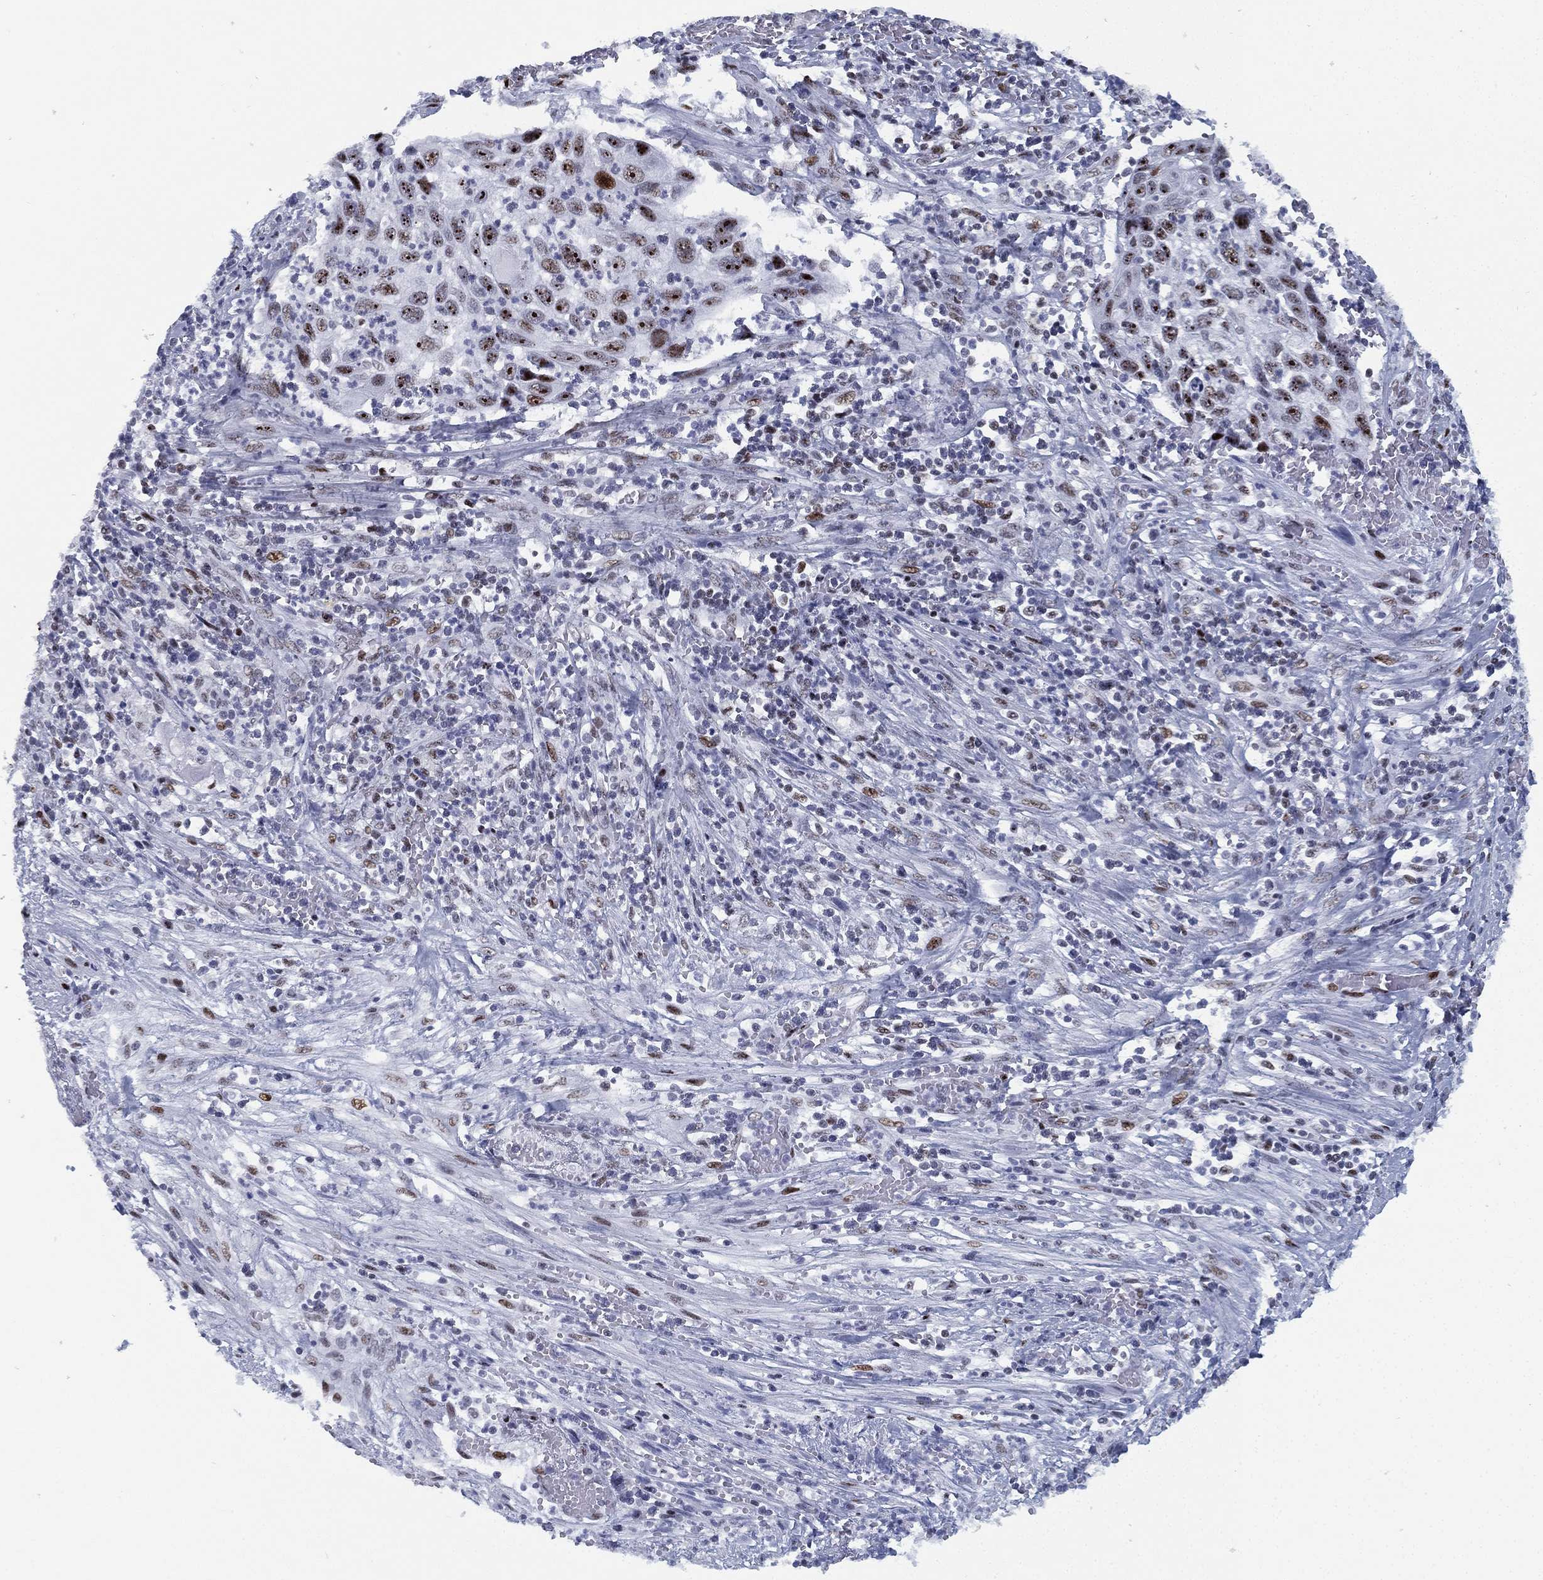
{"staining": {"intensity": "moderate", "quantity": "<25%", "location": "nuclear"}, "tissue": "cervical cancer", "cell_type": "Tumor cells", "image_type": "cancer", "snomed": [{"axis": "morphology", "description": "Squamous cell carcinoma, NOS"}, {"axis": "topography", "description": "Cervix"}], "caption": "Cervical squamous cell carcinoma tissue shows moderate nuclear positivity in about <25% of tumor cells, visualized by immunohistochemistry.", "gene": "CYB561D2", "patient": {"sex": "female", "age": 70}}